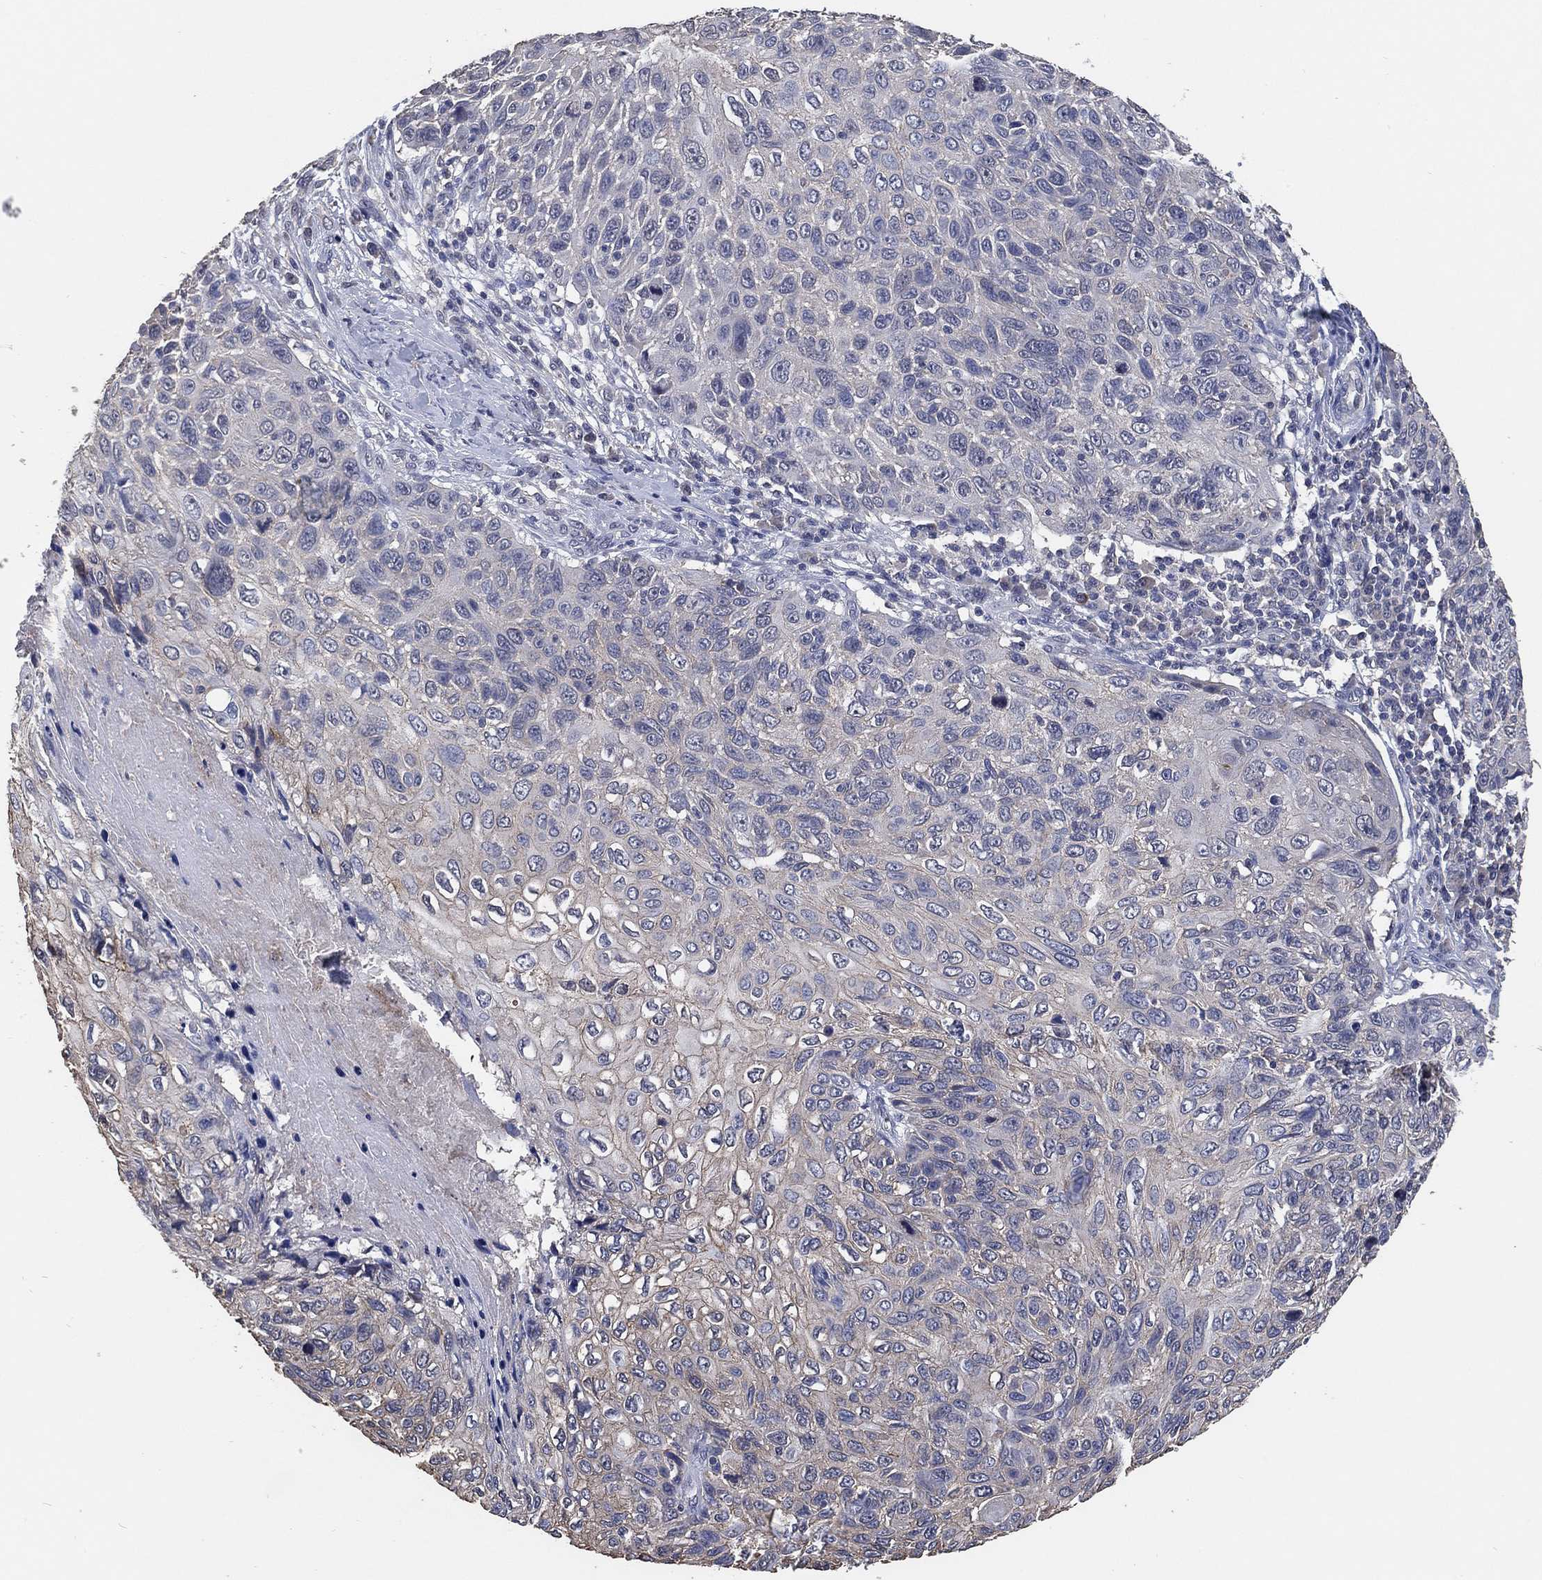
{"staining": {"intensity": "weak", "quantity": "<25%", "location": "cytoplasmic/membranous"}, "tissue": "skin cancer", "cell_type": "Tumor cells", "image_type": "cancer", "snomed": [{"axis": "morphology", "description": "Squamous cell carcinoma, NOS"}, {"axis": "topography", "description": "Skin"}], "caption": "IHC photomicrograph of neoplastic tissue: human skin cancer stained with DAB (3,3'-diaminobenzidine) shows no significant protein expression in tumor cells.", "gene": "KLK5", "patient": {"sex": "male", "age": 92}}